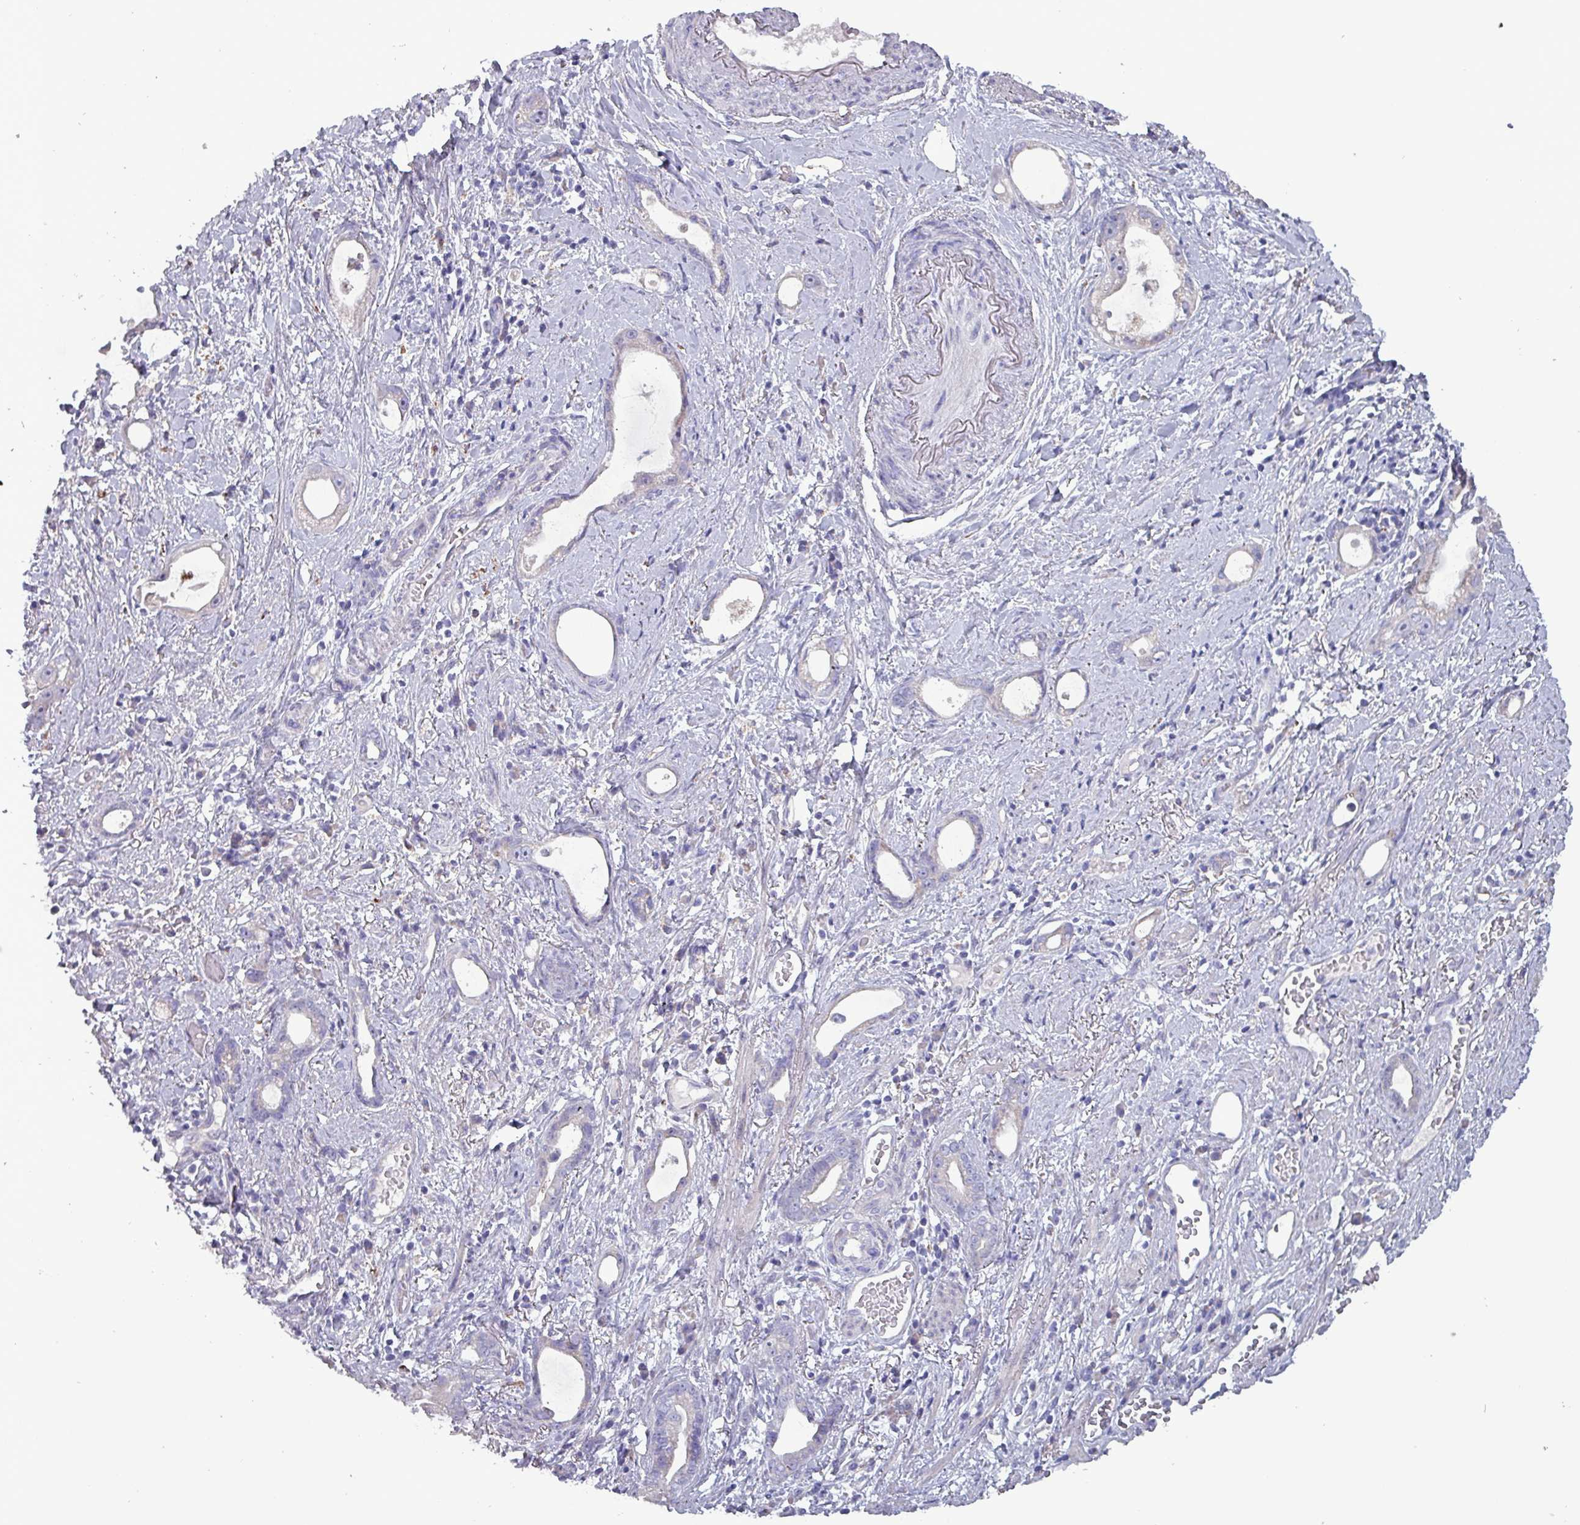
{"staining": {"intensity": "negative", "quantity": "none", "location": "none"}, "tissue": "stomach cancer", "cell_type": "Tumor cells", "image_type": "cancer", "snomed": [{"axis": "morphology", "description": "Adenocarcinoma, NOS"}, {"axis": "topography", "description": "Stomach"}], "caption": "High magnification brightfield microscopy of stomach cancer (adenocarcinoma) stained with DAB (brown) and counterstained with hematoxylin (blue): tumor cells show no significant positivity. The staining is performed using DAB brown chromogen with nuclei counter-stained in using hematoxylin.", "gene": "HSD3B7", "patient": {"sex": "male", "age": 55}}